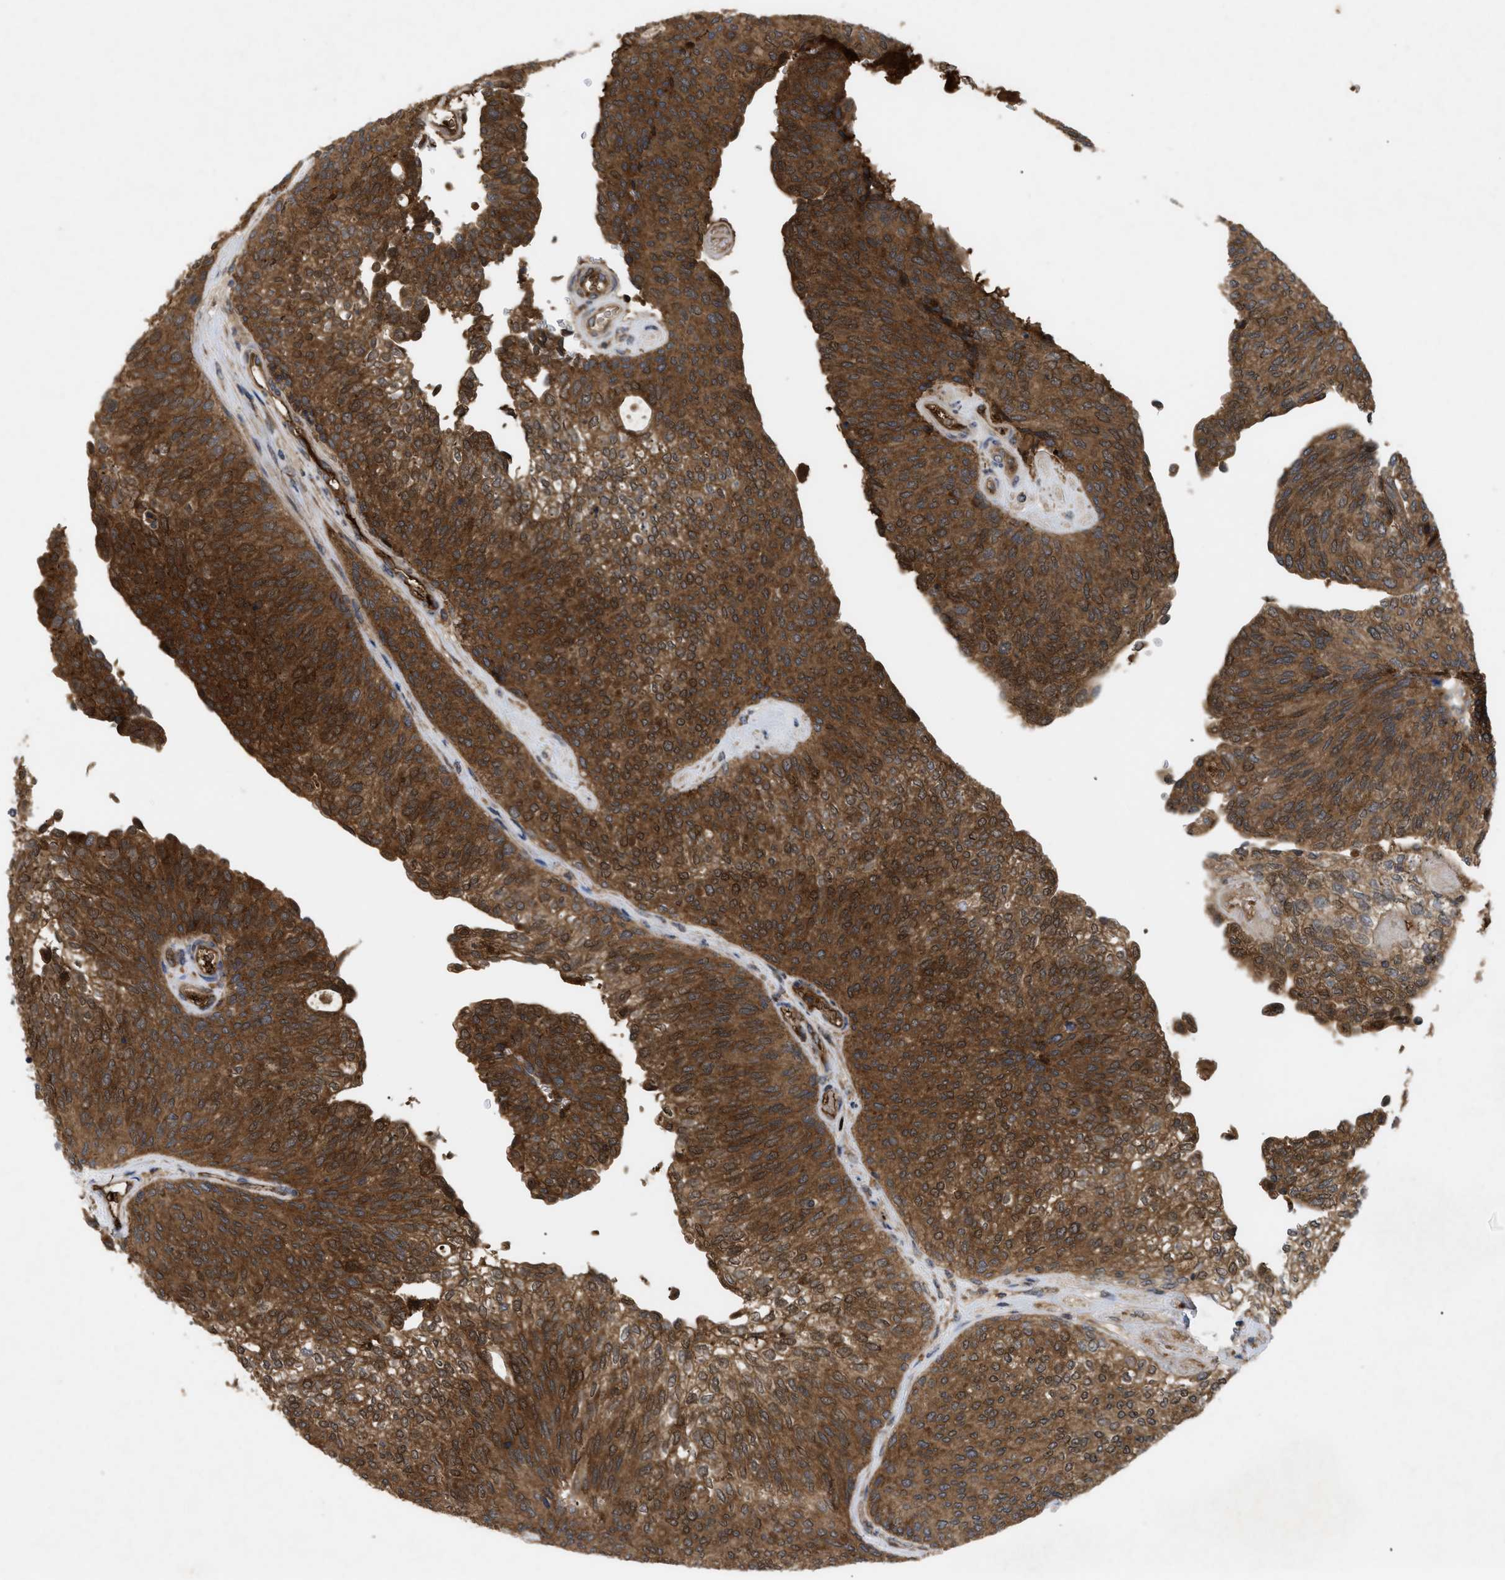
{"staining": {"intensity": "strong", "quantity": ">75%", "location": "cytoplasmic/membranous"}, "tissue": "urothelial cancer", "cell_type": "Tumor cells", "image_type": "cancer", "snomed": [{"axis": "morphology", "description": "Urothelial carcinoma, Low grade"}, {"axis": "topography", "description": "Urinary bladder"}], "caption": "DAB (3,3'-diaminobenzidine) immunohistochemical staining of human urothelial cancer demonstrates strong cytoplasmic/membranous protein positivity in about >75% of tumor cells.", "gene": "RAB2A", "patient": {"sex": "female", "age": 79}}